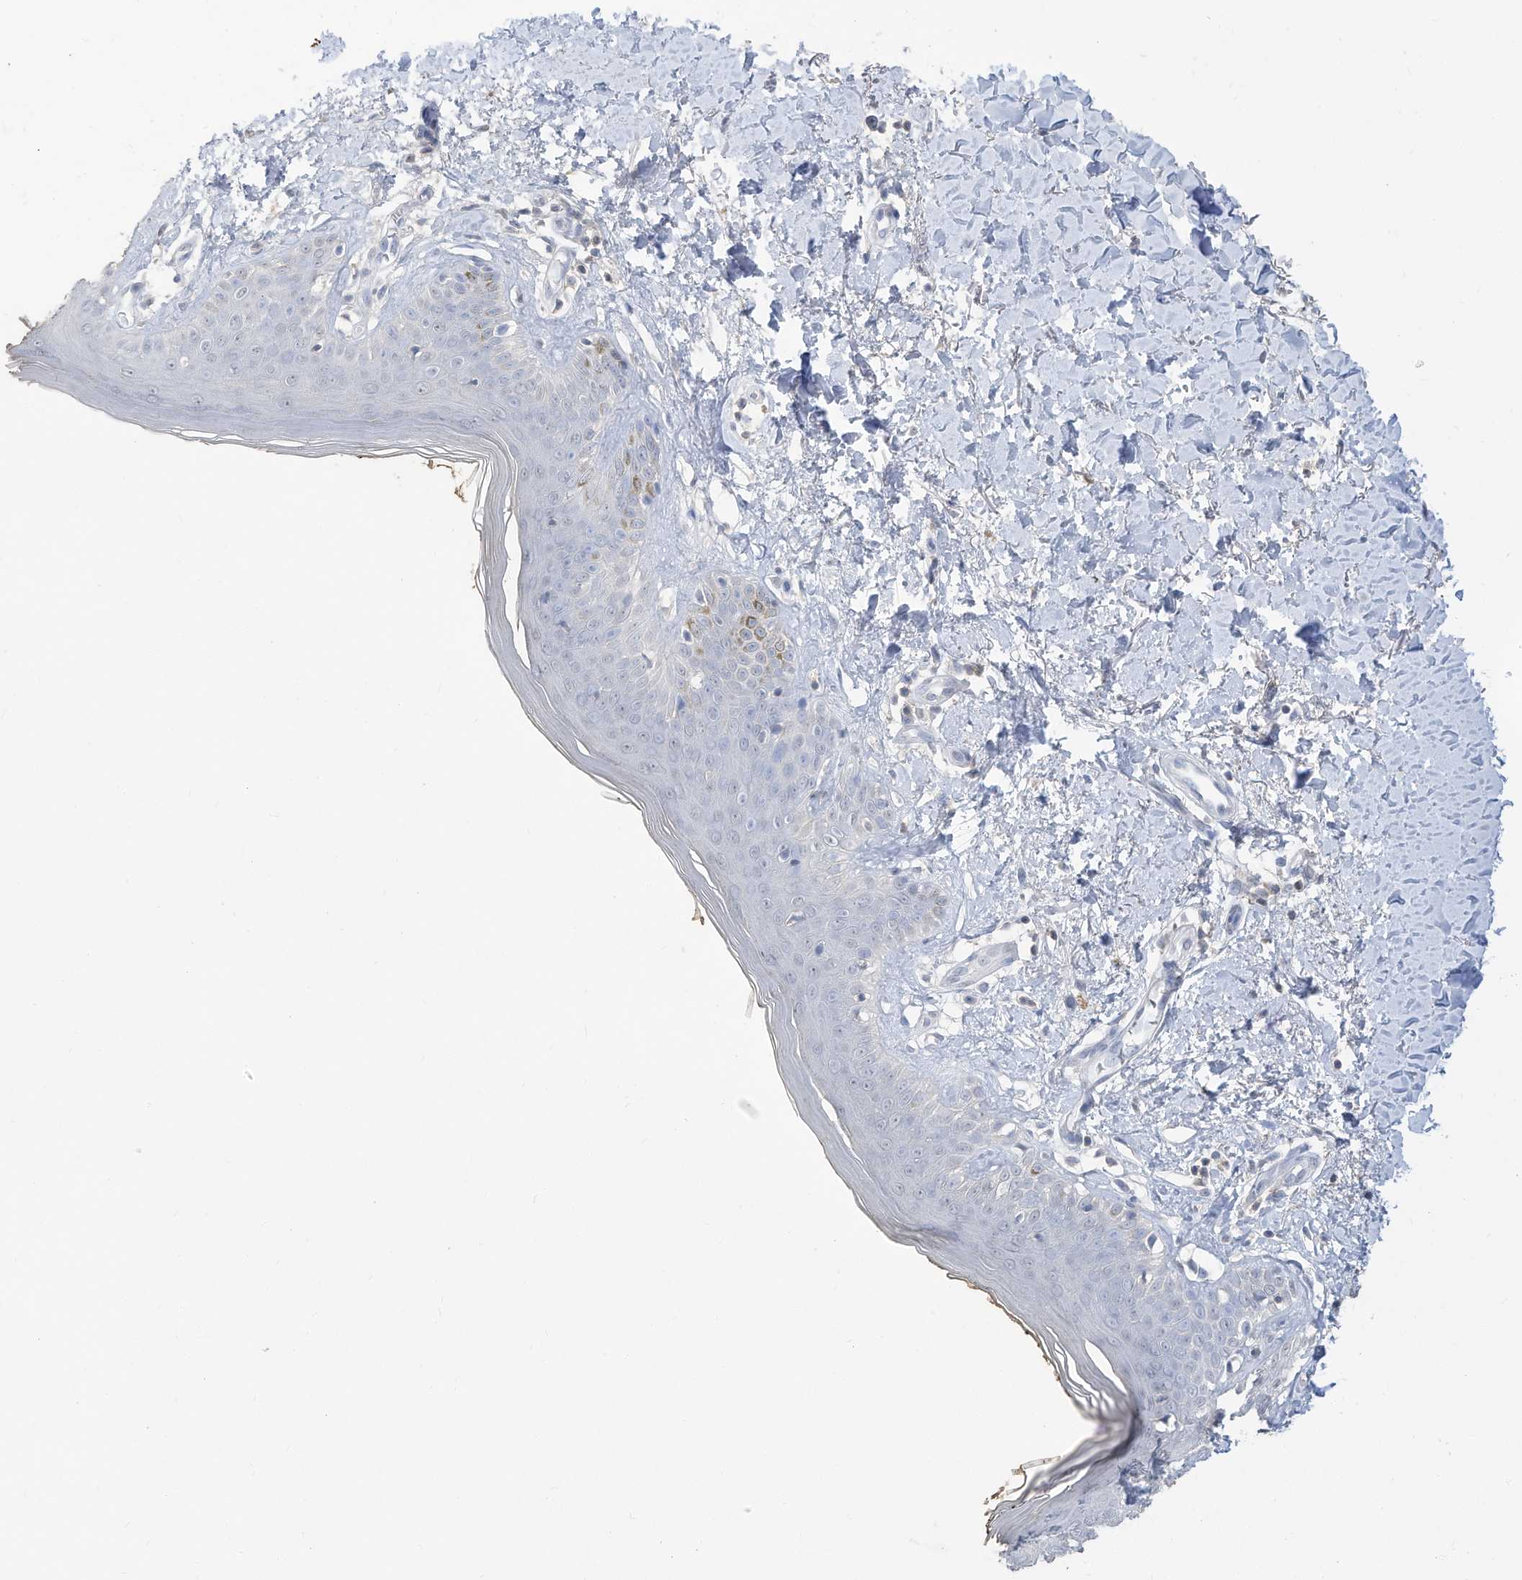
{"staining": {"intensity": "negative", "quantity": "none", "location": "none"}, "tissue": "skin", "cell_type": "Fibroblasts", "image_type": "normal", "snomed": [{"axis": "morphology", "description": "Normal tissue, NOS"}, {"axis": "topography", "description": "Skin"}], "caption": "The histopathology image shows no staining of fibroblasts in normal skin.", "gene": "HAS3", "patient": {"sex": "female", "age": 64}}